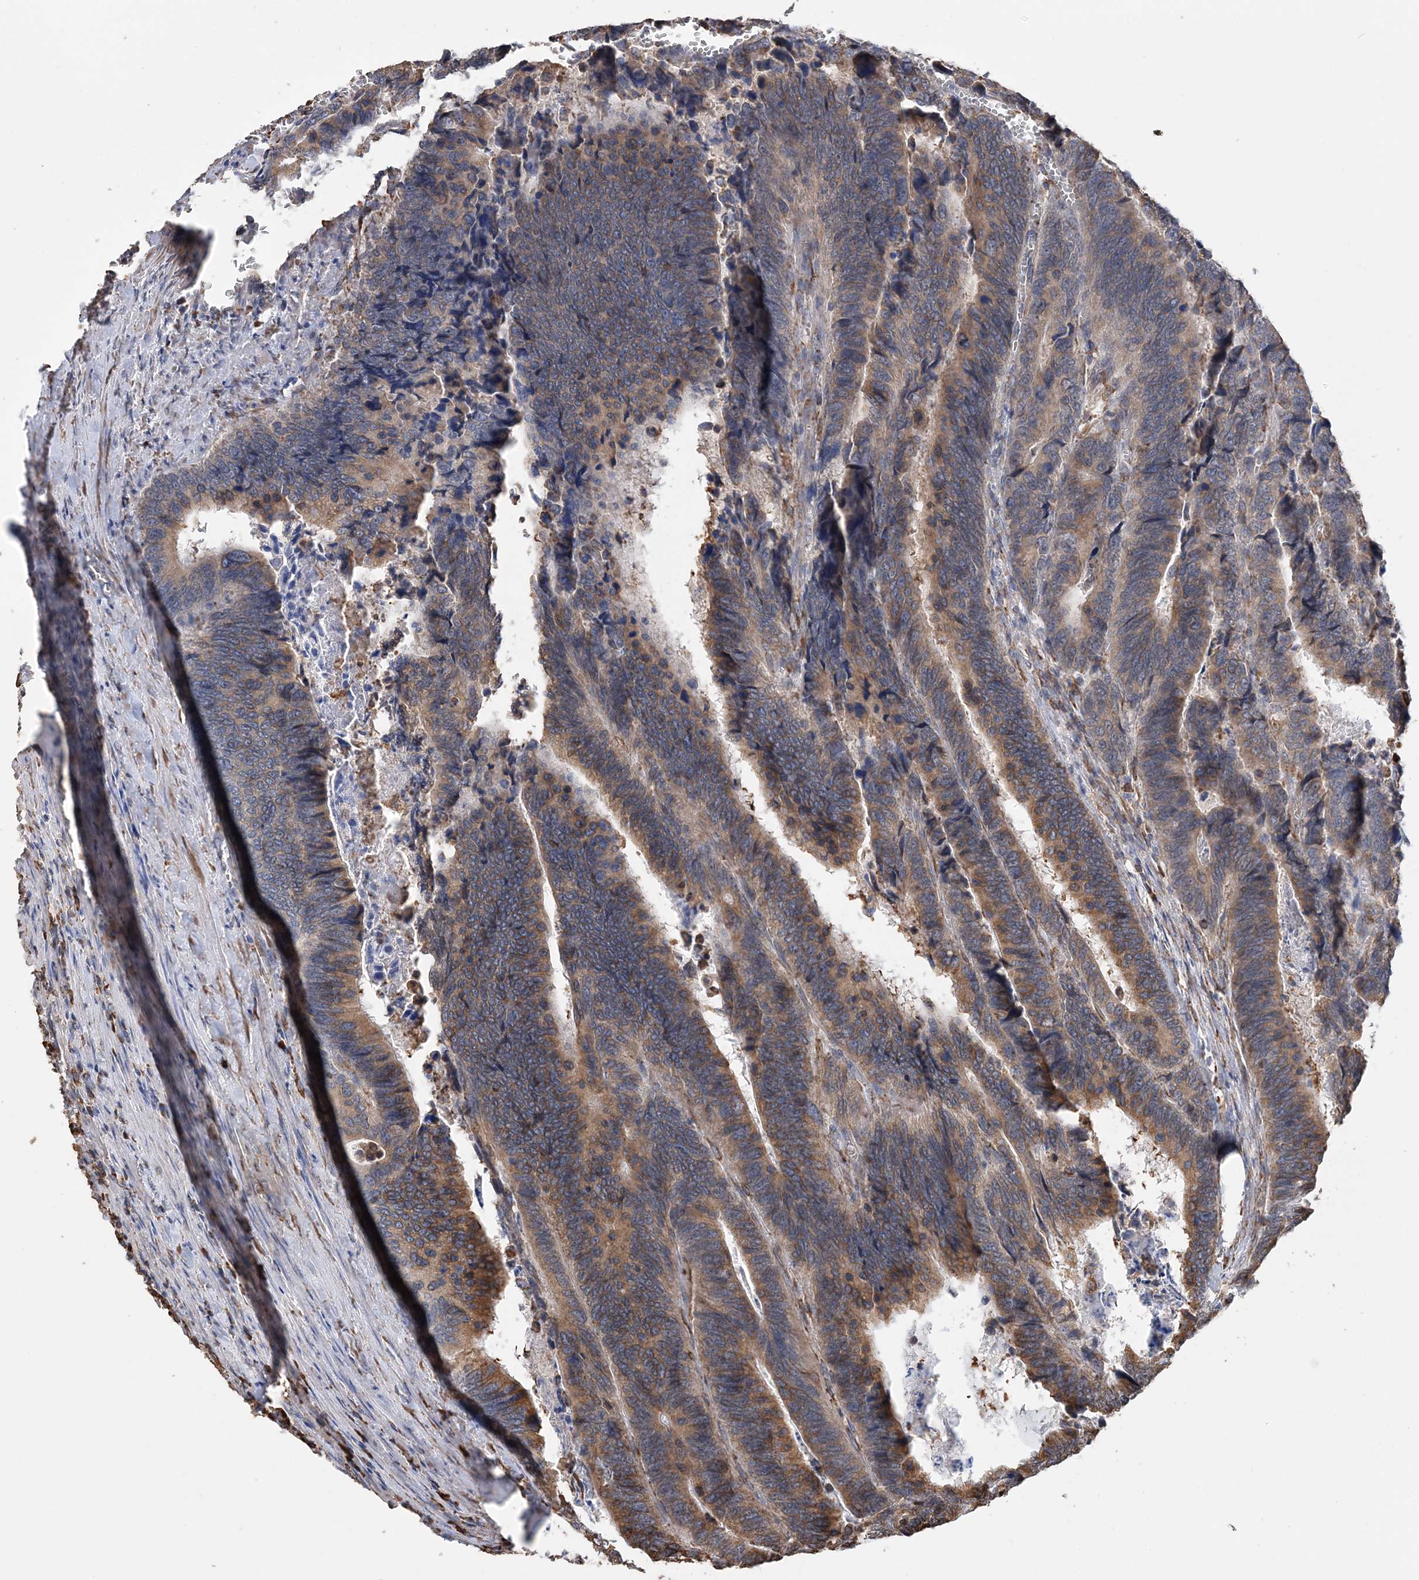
{"staining": {"intensity": "moderate", "quantity": ">75%", "location": "cytoplasmic/membranous"}, "tissue": "colorectal cancer", "cell_type": "Tumor cells", "image_type": "cancer", "snomed": [{"axis": "morphology", "description": "Adenocarcinoma, NOS"}, {"axis": "topography", "description": "Colon"}], "caption": "Protein staining by immunohistochemistry shows moderate cytoplasmic/membranous expression in approximately >75% of tumor cells in colorectal adenocarcinoma. Nuclei are stained in blue.", "gene": "WDR12", "patient": {"sex": "male", "age": 72}}